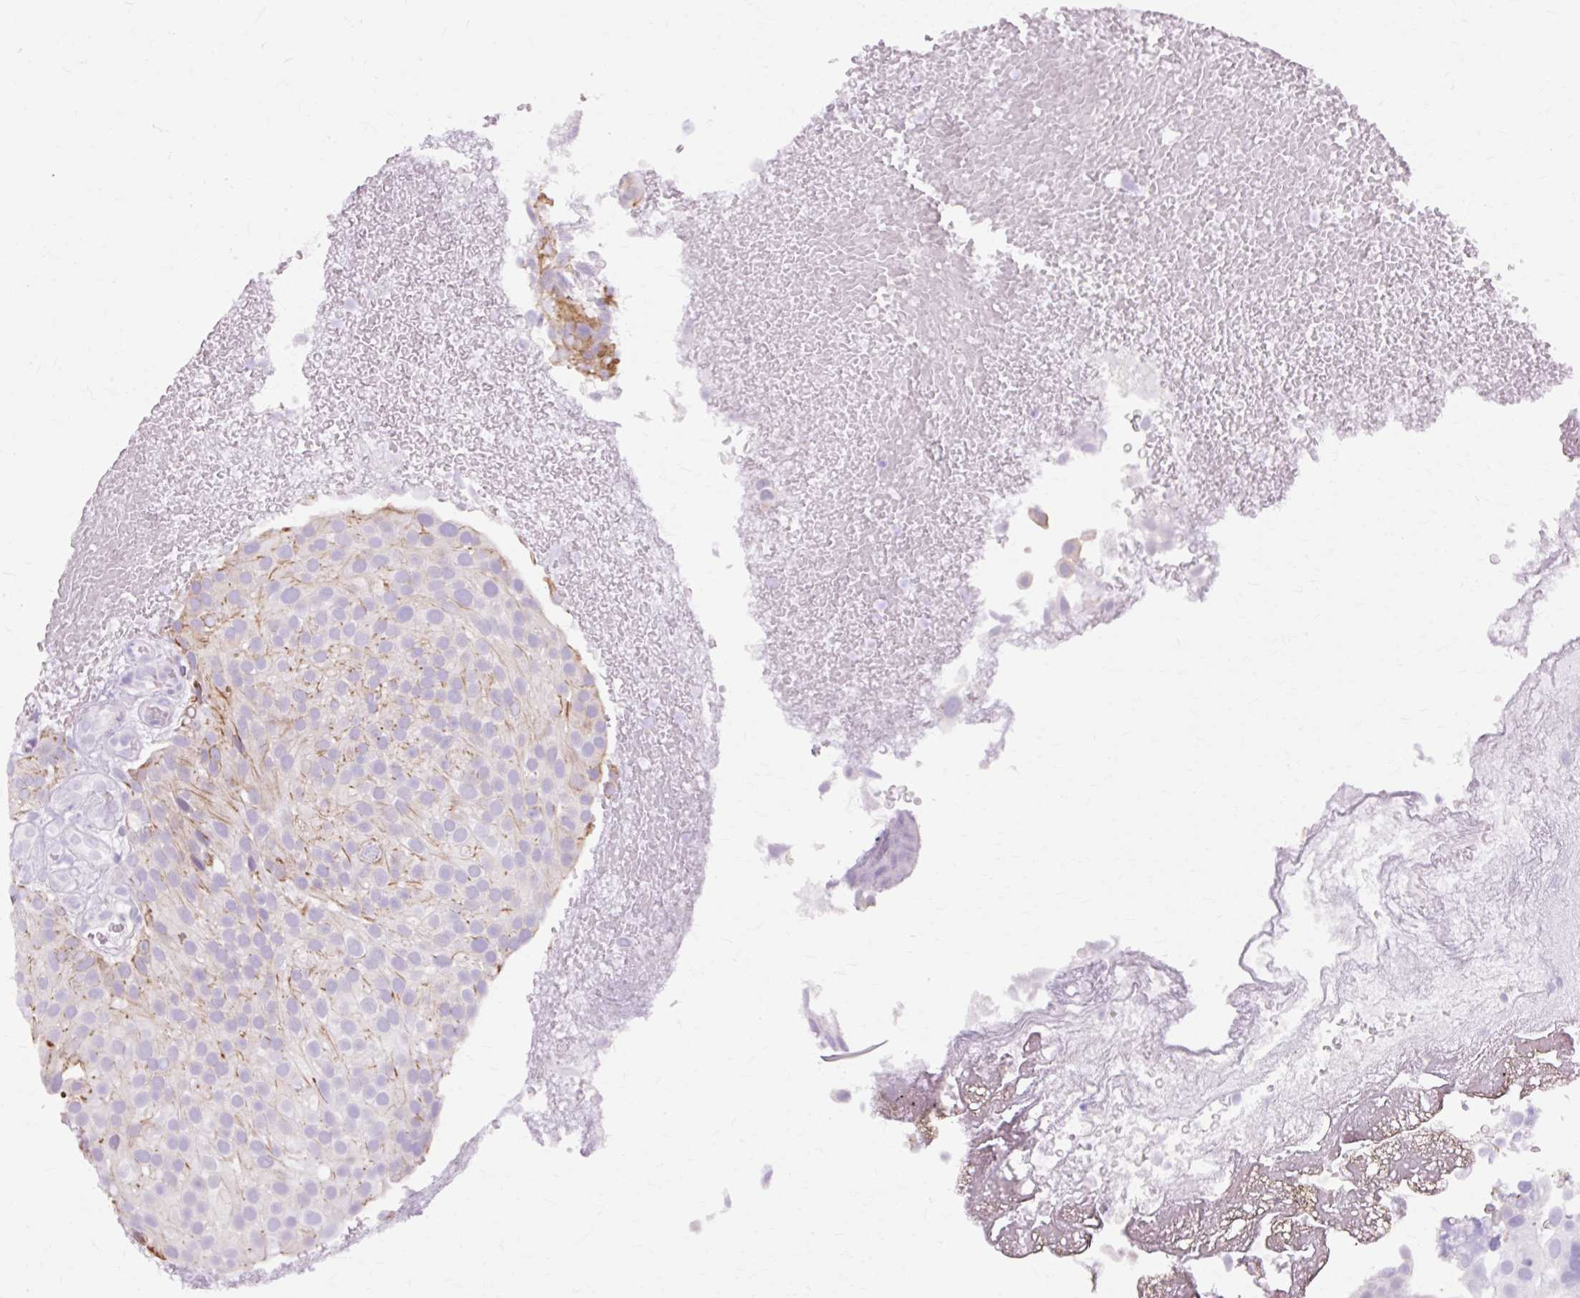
{"staining": {"intensity": "moderate", "quantity": "<25%", "location": "cytoplasmic/membranous"}, "tissue": "urothelial cancer", "cell_type": "Tumor cells", "image_type": "cancer", "snomed": [{"axis": "morphology", "description": "Urothelial carcinoma, Low grade"}, {"axis": "topography", "description": "Urinary bladder"}], "caption": "Immunohistochemistry staining of urothelial cancer, which demonstrates low levels of moderate cytoplasmic/membranous expression in about <25% of tumor cells indicating moderate cytoplasmic/membranous protein positivity. The staining was performed using DAB (3,3'-diaminobenzidine) (brown) for protein detection and nuclei were counterstained in hematoxylin (blue).", "gene": "IRX2", "patient": {"sex": "male", "age": 78}}